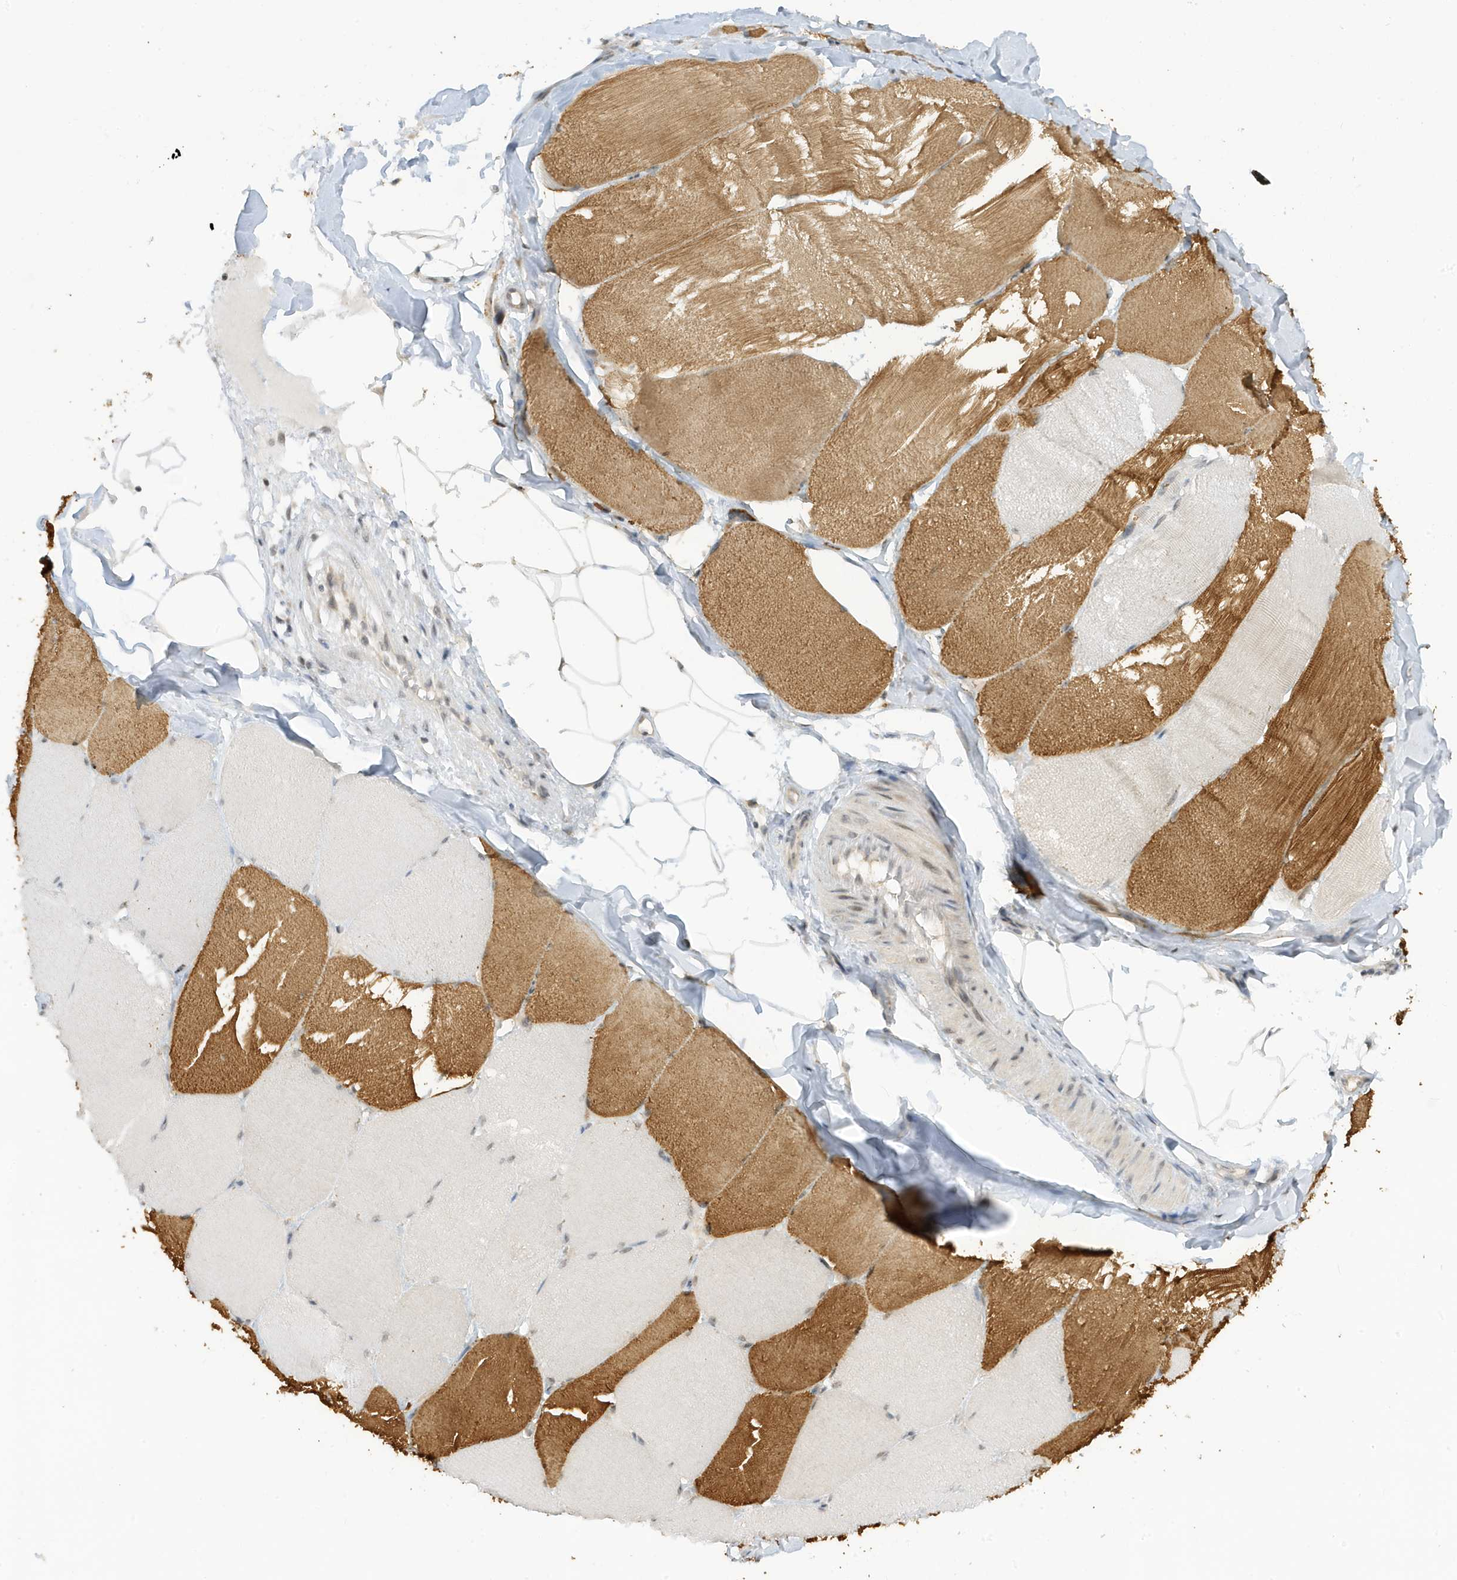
{"staining": {"intensity": "moderate", "quantity": "25%-75%", "location": "cytoplasmic/membranous,nuclear"}, "tissue": "skeletal muscle", "cell_type": "Myocytes", "image_type": "normal", "snomed": [{"axis": "morphology", "description": "Normal tissue, NOS"}, {"axis": "topography", "description": "Skin"}, {"axis": "topography", "description": "Skeletal muscle"}], "caption": "An image of skeletal muscle stained for a protein exhibits moderate cytoplasmic/membranous,nuclear brown staining in myocytes. (brown staining indicates protein expression, while blue staining denotes nuclei).", "gene": "TAB3", "patient": {"sex": "male", "age": 83}}